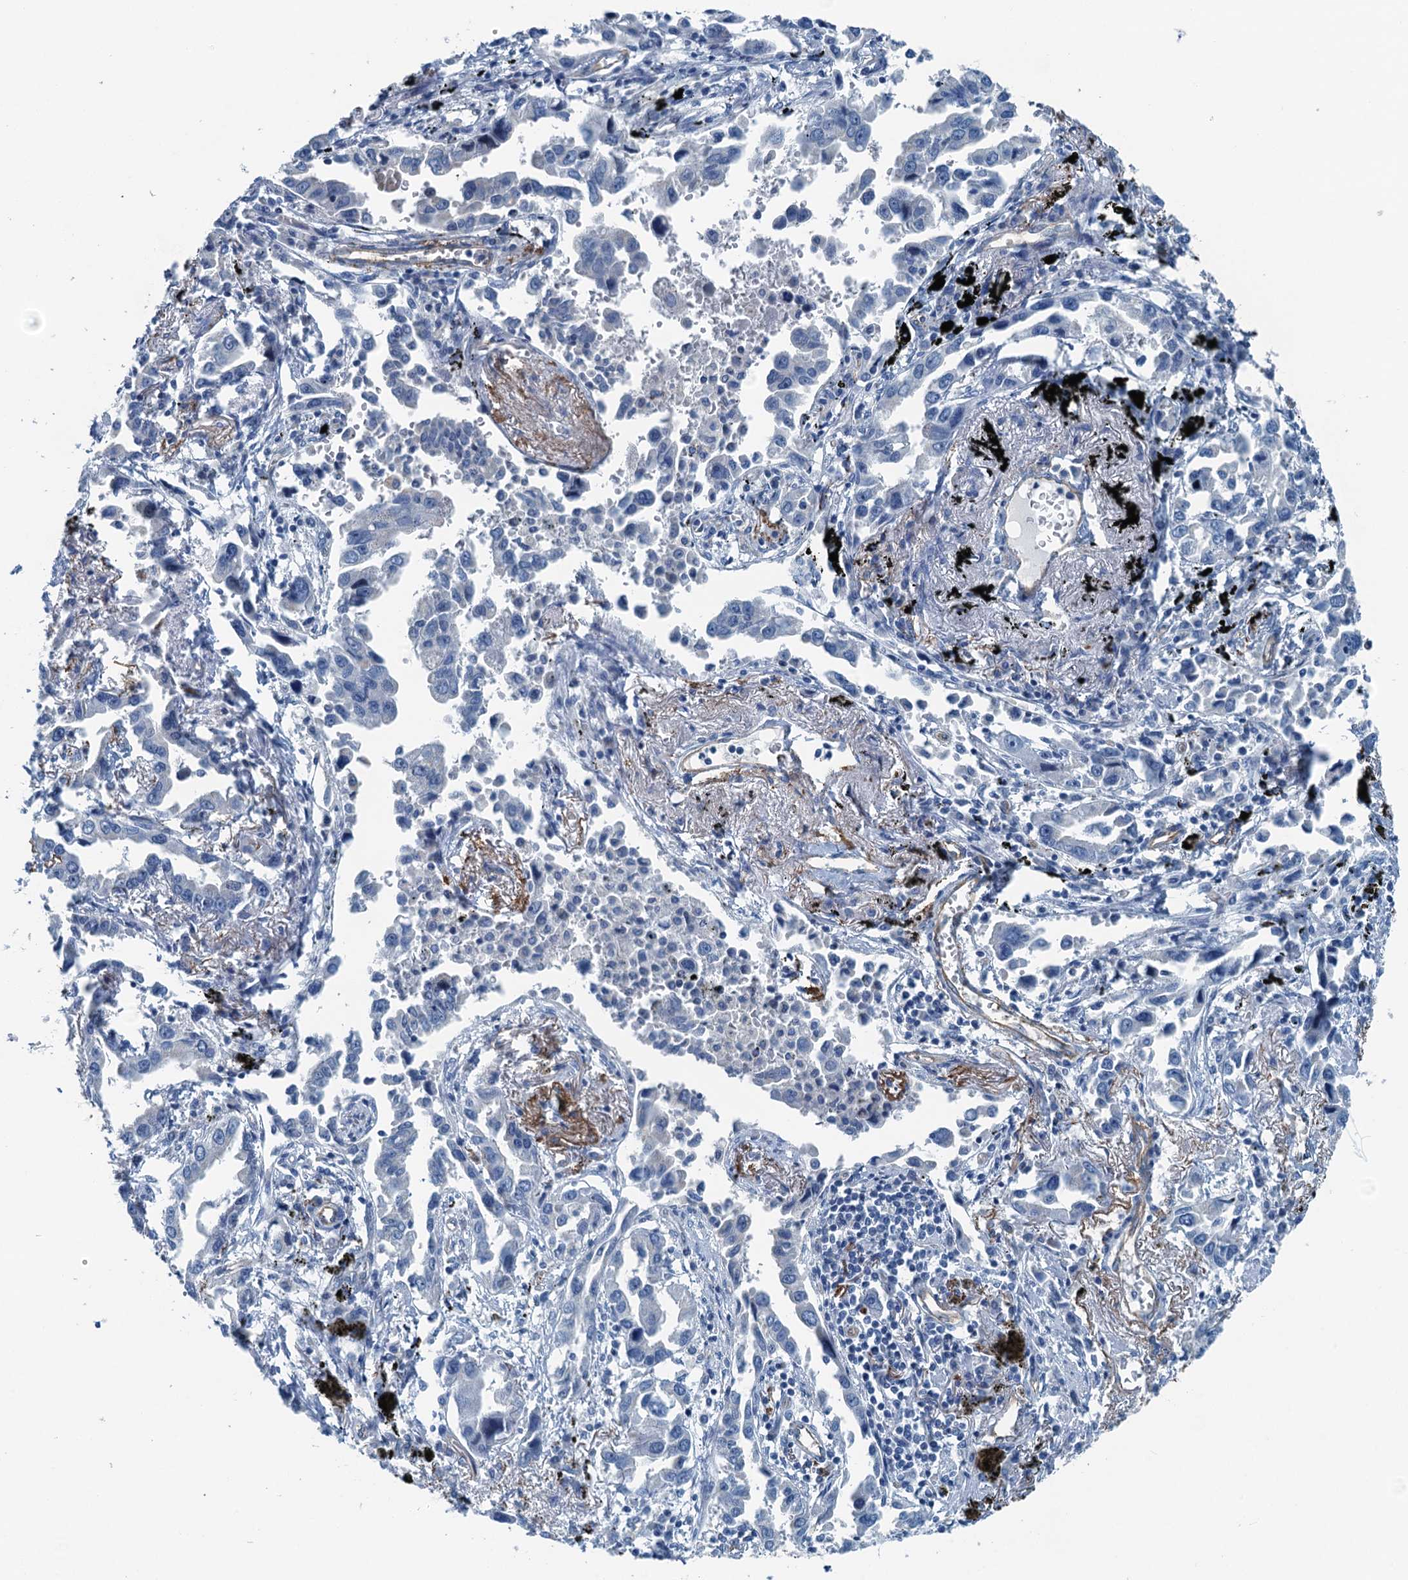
{"staining": {"intensity": "negative", "quantity": "none", "location": "none"}, "tissue": "lung cancer", "cell_type": "Tumor cells", "image_type": "cancer", "snomed": [{"axis": "morphology", "description": "Adenocarcinoma, NOS"}, {"axis": "topography", "description": "Lung"}], "caption": "High power microscopy photomicrograph of an immunohistochemistry image of lung cancer (adenocarcinoma), revealing no significant staining in tumor cells. Brightfield microscopy of immunohistochemistry (IHC) stained with DAB (brown) and hematoxylin (blue), captured at high magnification.", "gene": "GFOD2", "patient": {"sex": "male", "age": 67}}